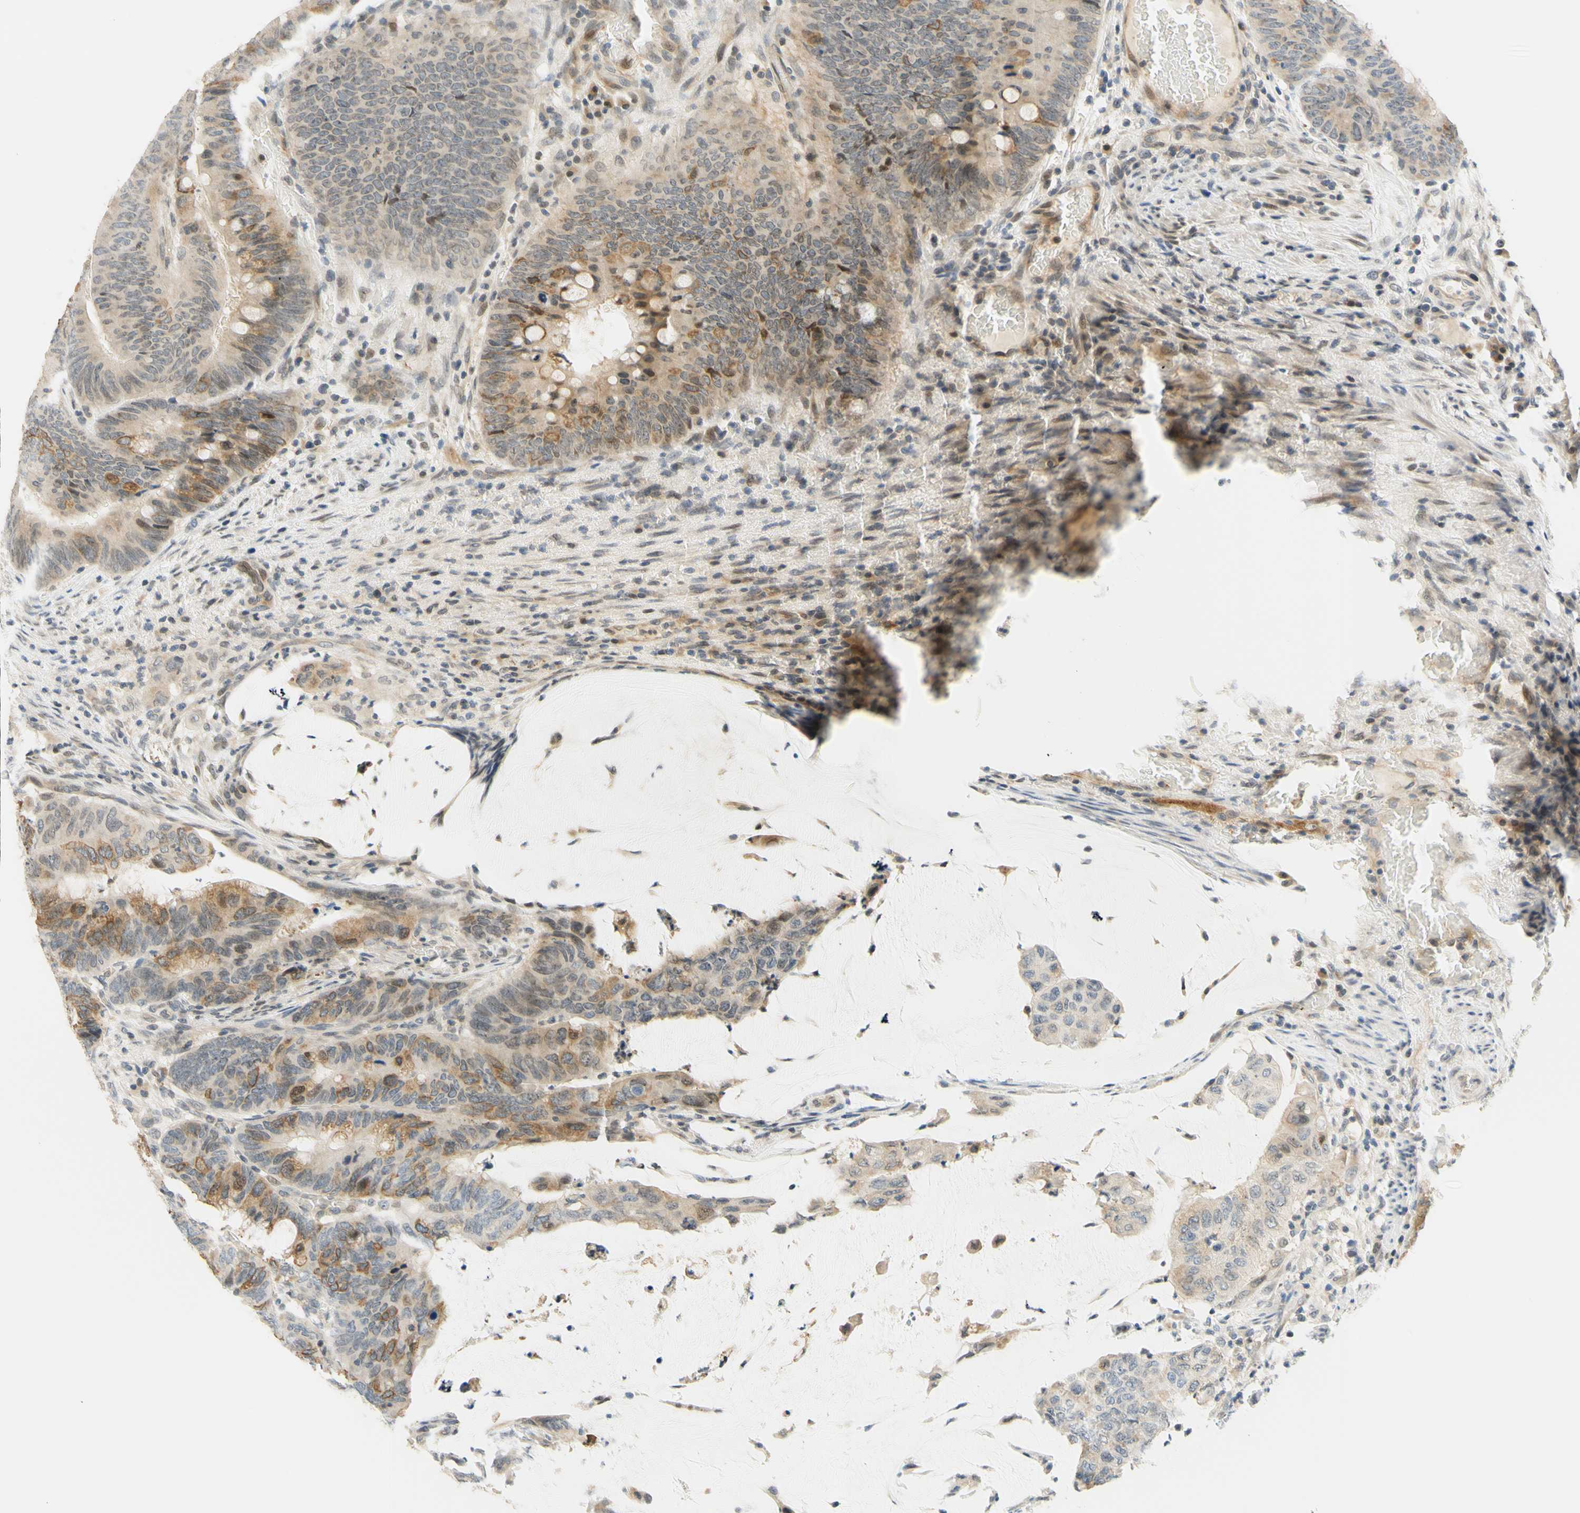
{"staining": {"intensity": "moderate", "quantity": "<25%", "location": "cytoplasmic/membranous"}, "tissue": "colorectal cancer", "cell_type": "Tumor cells", "image_type": "cancer", "snomed": [{"axis": "morphology", "description": "Normal tissue, NOS"}, {"axis": "morphology", "description": "Adenocarcinoma, NOS"}, {"axis": "topography", "description": "Rectum"}, {"axis": "topography", "description": "Peripheral nerve tissue"}], "caption": "Protein analysis of adenocarcinoma (colorectal) tissue exhibits moderate cytoplasmic/membranous positivity in about <25% of tumor cells.", "gene": "C2CD2L", "patient": {"sex": "male", "age": 92}}